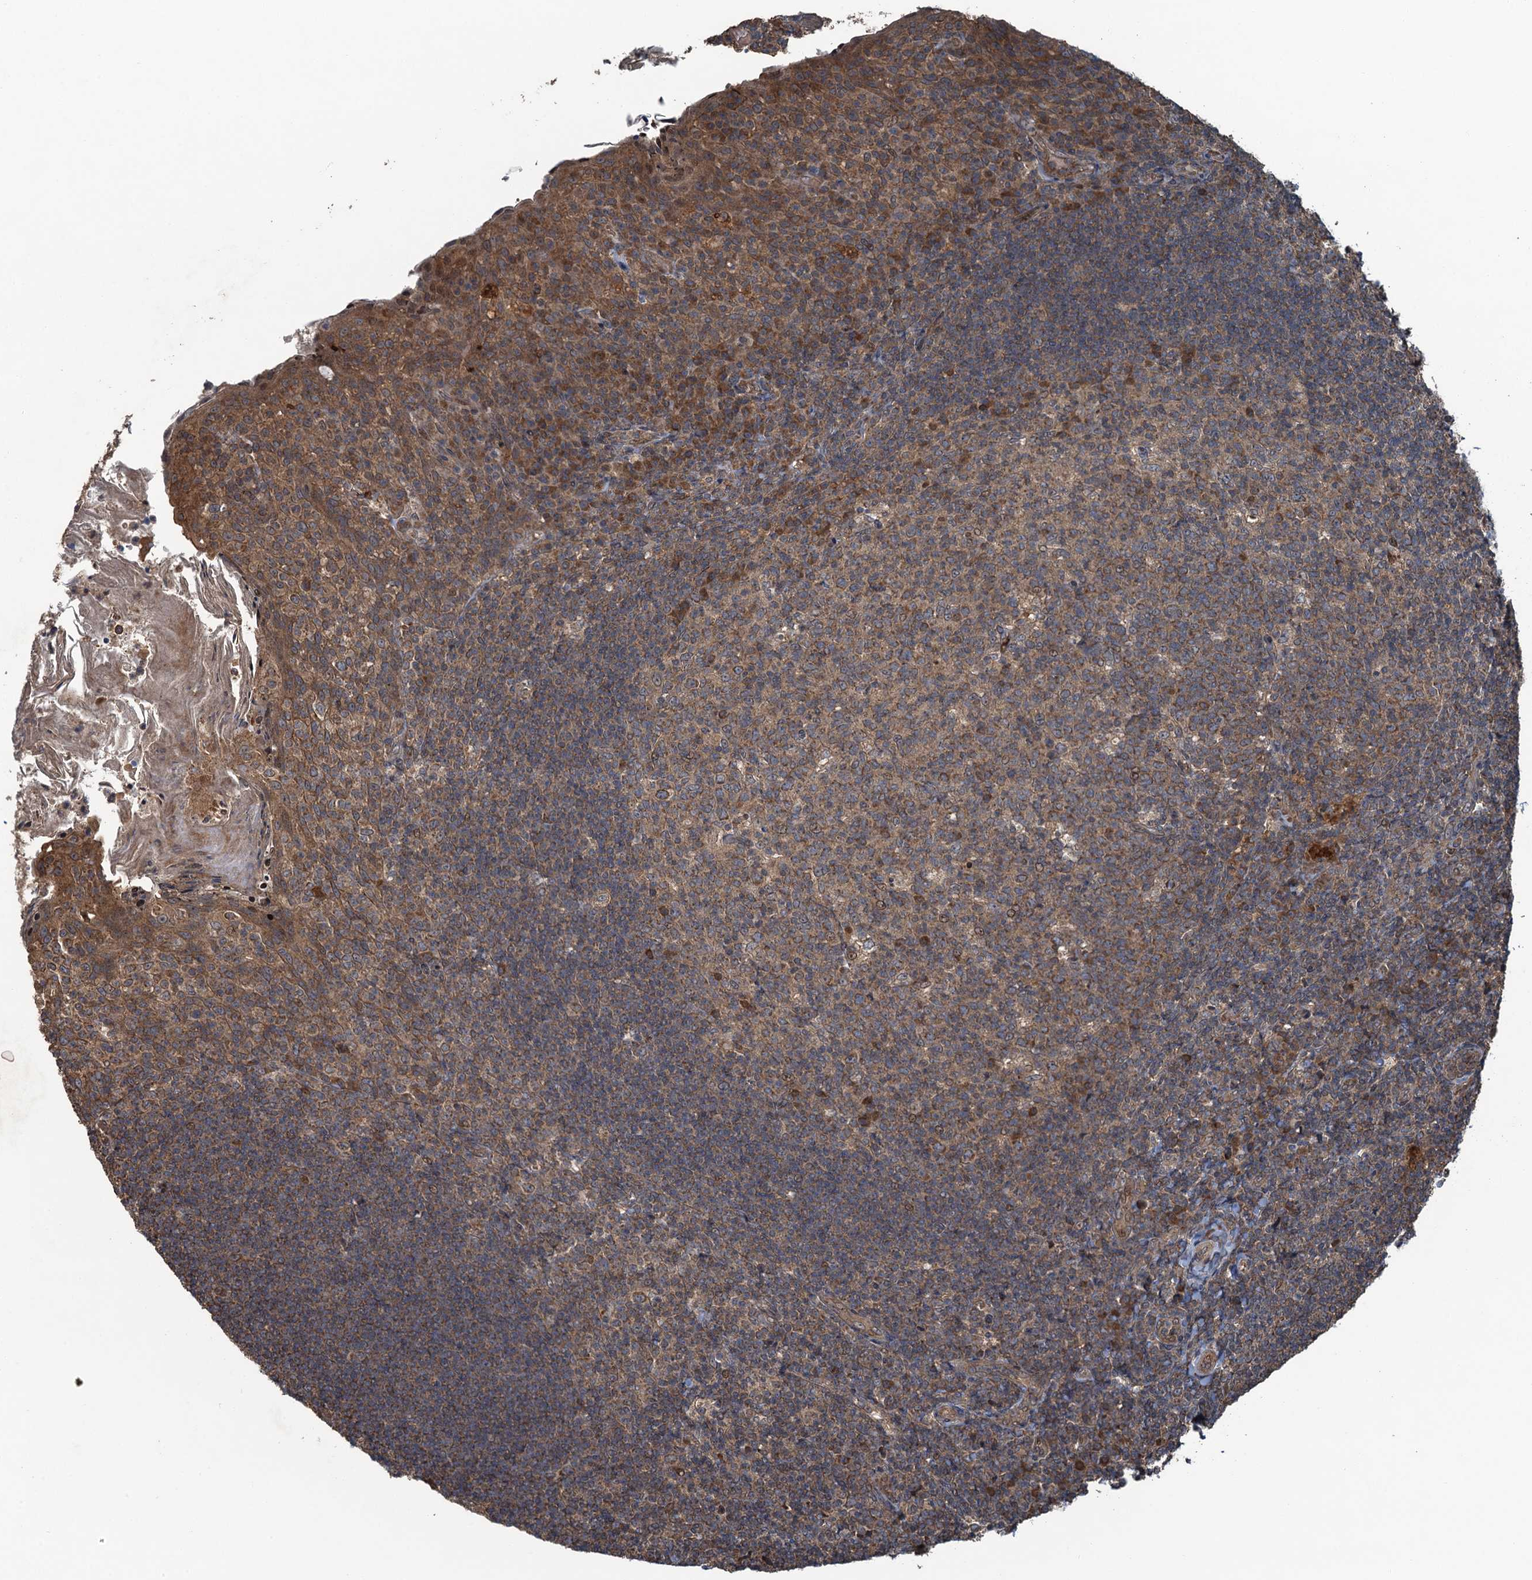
{"staining": {"intensity": "weak", "quantity": ">75%", "location": "cytoplasmic/membranous"}, "tissue": "tonsil", "cell_type": "Germinal center cells", "image_type": "normal", "snomed": [{"axis": "morphology", "description": "Normal tissue, NOS"}, {"axis": "topography", "description": "Tonsil"}], "caption": "Immunohistochemistry (IHC) histopathology image of normal tonsil: human tonsil stained using IHC exhibits low levels of weak protein expression localized specifically in the cytoplasmic/membranous of germinal center cells, appearing as a cytoplasmic/membranous brown color.", "gene": "SNX32", "patient": {"sex": "female", "age": 10}}